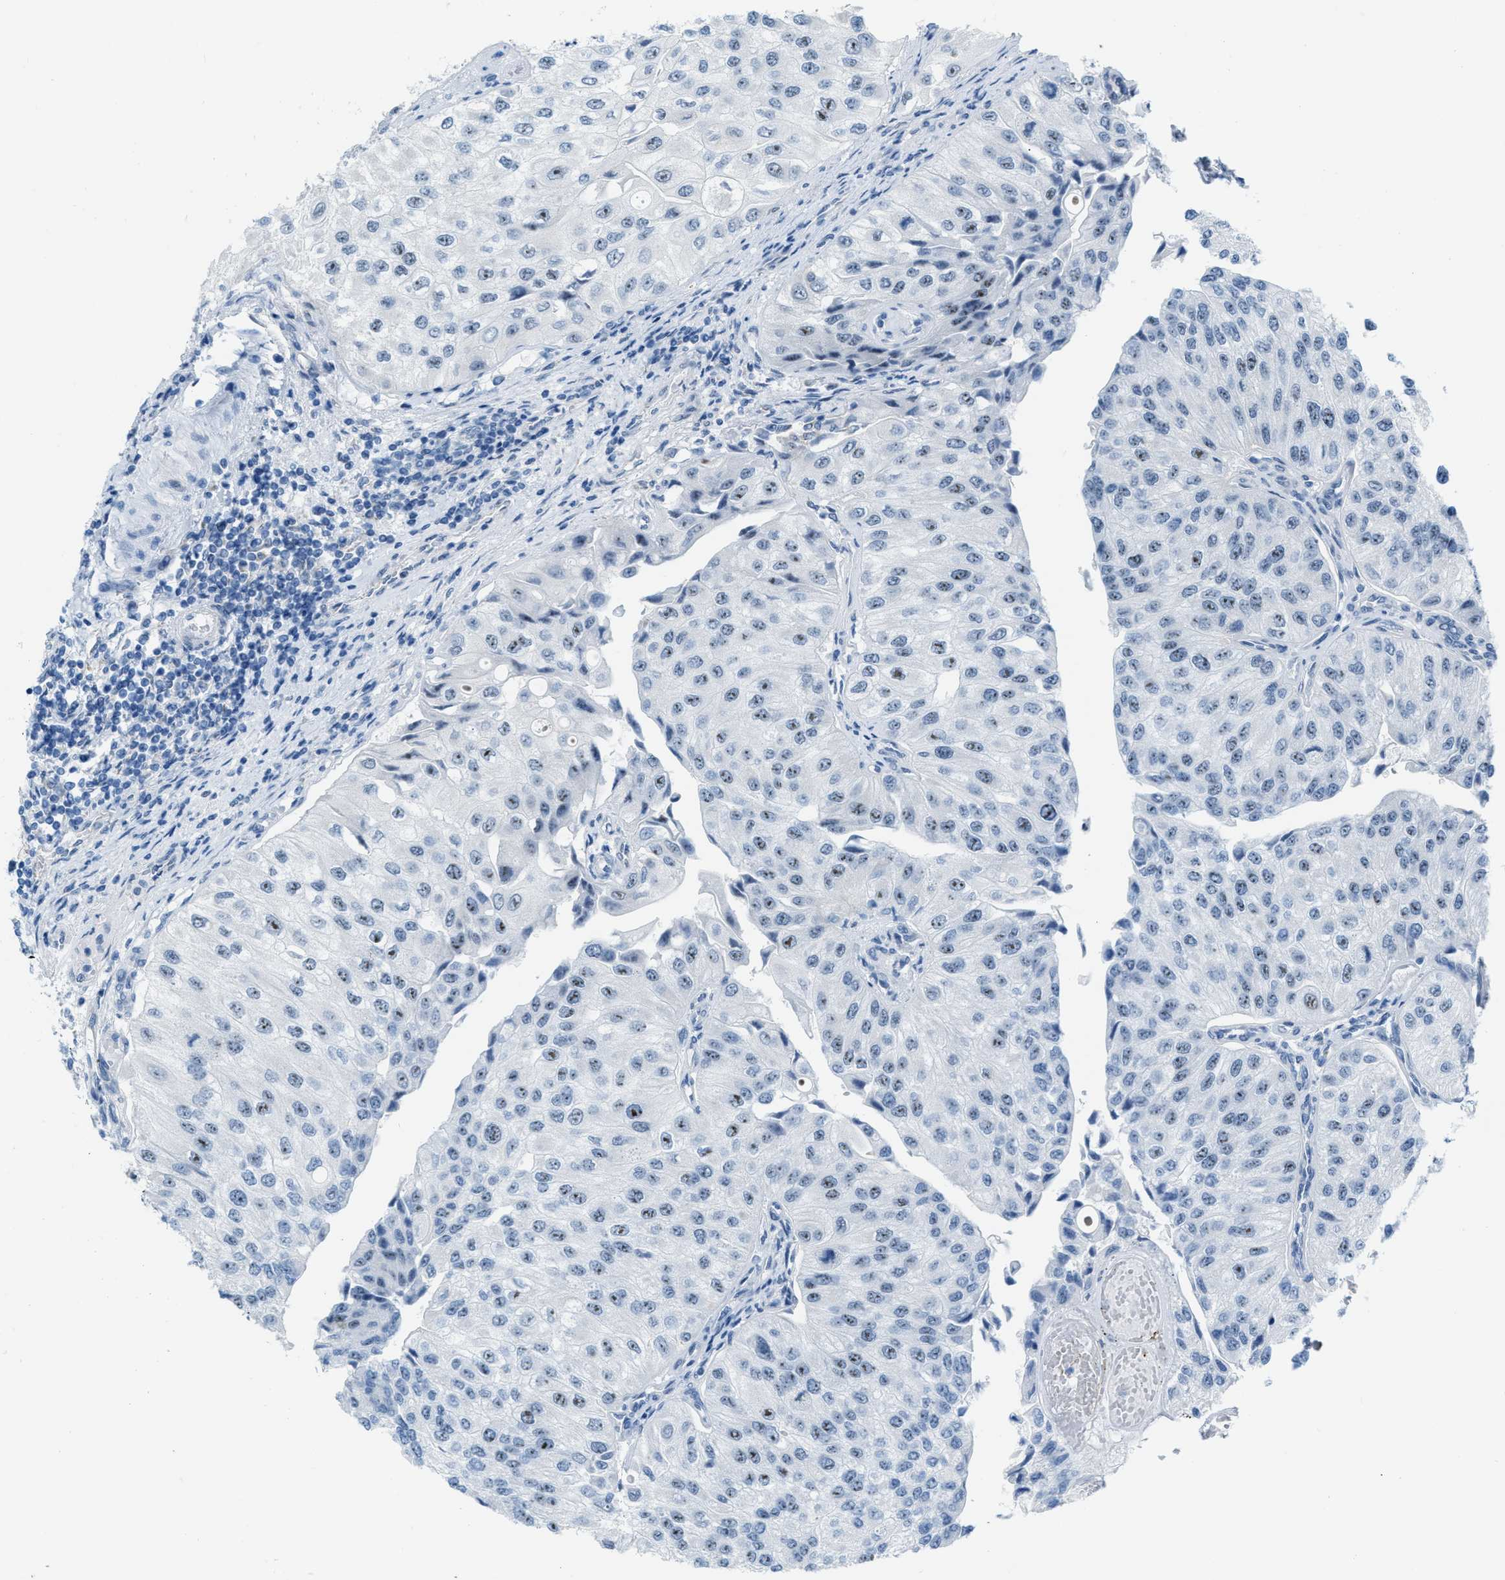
{"staining": {"intensity": "weak", "quantity": "25%-75%", "location": "nuclear"}, "tissue": "urothelial cancer", "cell_type": "Tumor cells", "image_type": "cancer", "snomed": [{"axis": "morphology", "description": "Urothelial carcinoma, High grade"}, {"axis": "topography", "description": "Kidney"}, {"axis": "topography", "description": "Urinary bladder"}], "caption": "IHC micrograph of human high-grade urothelial carcinoma stained for a protein (brown), which displays low levels of weak nuclear expression in about 25%-75% of tumor cells.", "gene": "PHRF1", "patient": {"sex": "male", "age": 77}}